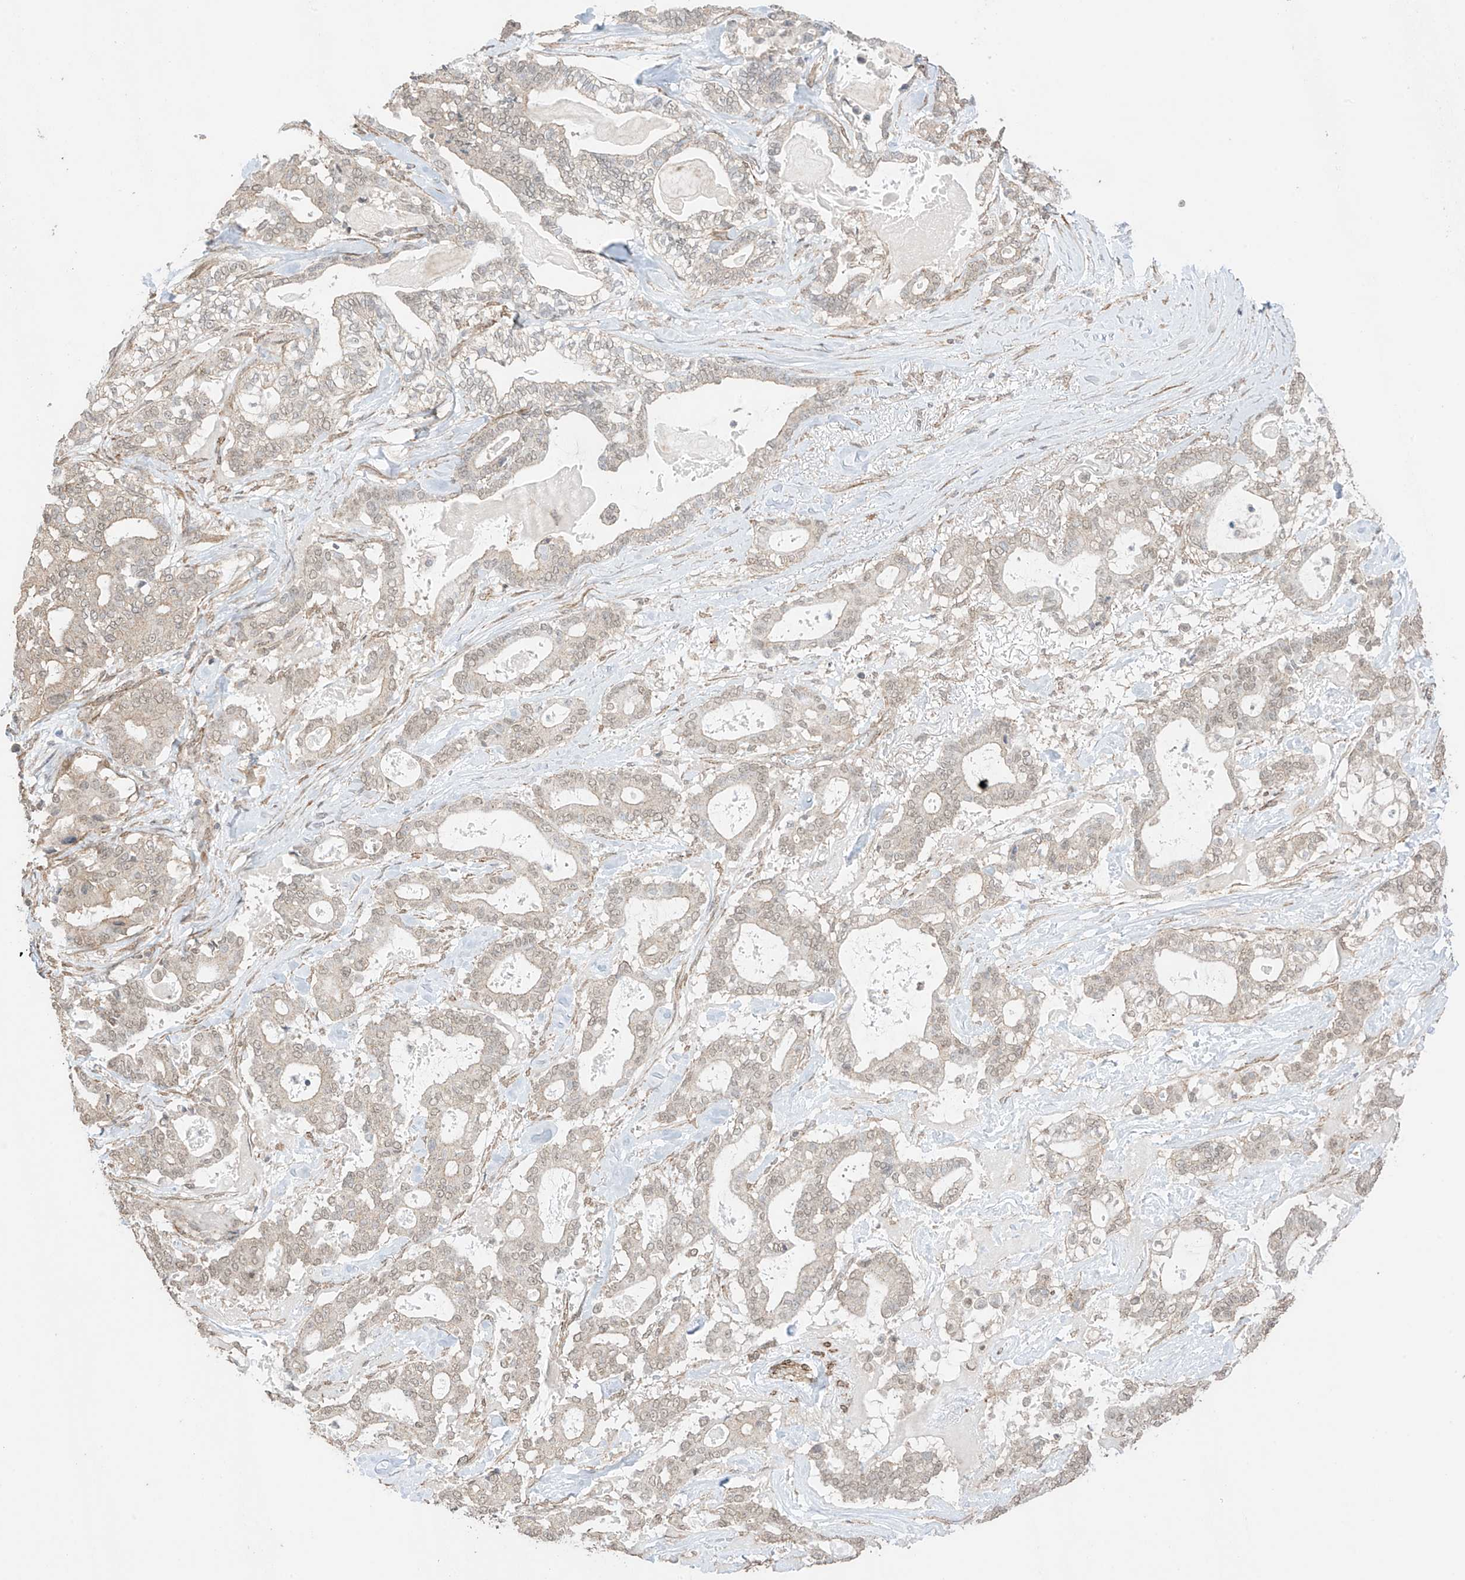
{"staining": {"intensity": "weak", "quantity": "<25%", "location": "cytoplasmic/membranous,nuclear"}, "tissue": "pancreatic cancer", "cell_type": "Tumor cells", "image_type": "cancer", "snomed": [{"axis": "morphology", "description": "Adenocarcinoma, NOS"}, {"axis": "topography", "description": "Pancreas"}], "caption": "The image shows no staining of tumor cells in pancreatic cancer. (DAB (3,3'-diaminobenzidine) immunohistochemistry visualized using brightfield microscopy, high magnification).", "gene": "TTLL5", "patient": {"sex": "male", "age": 63}}